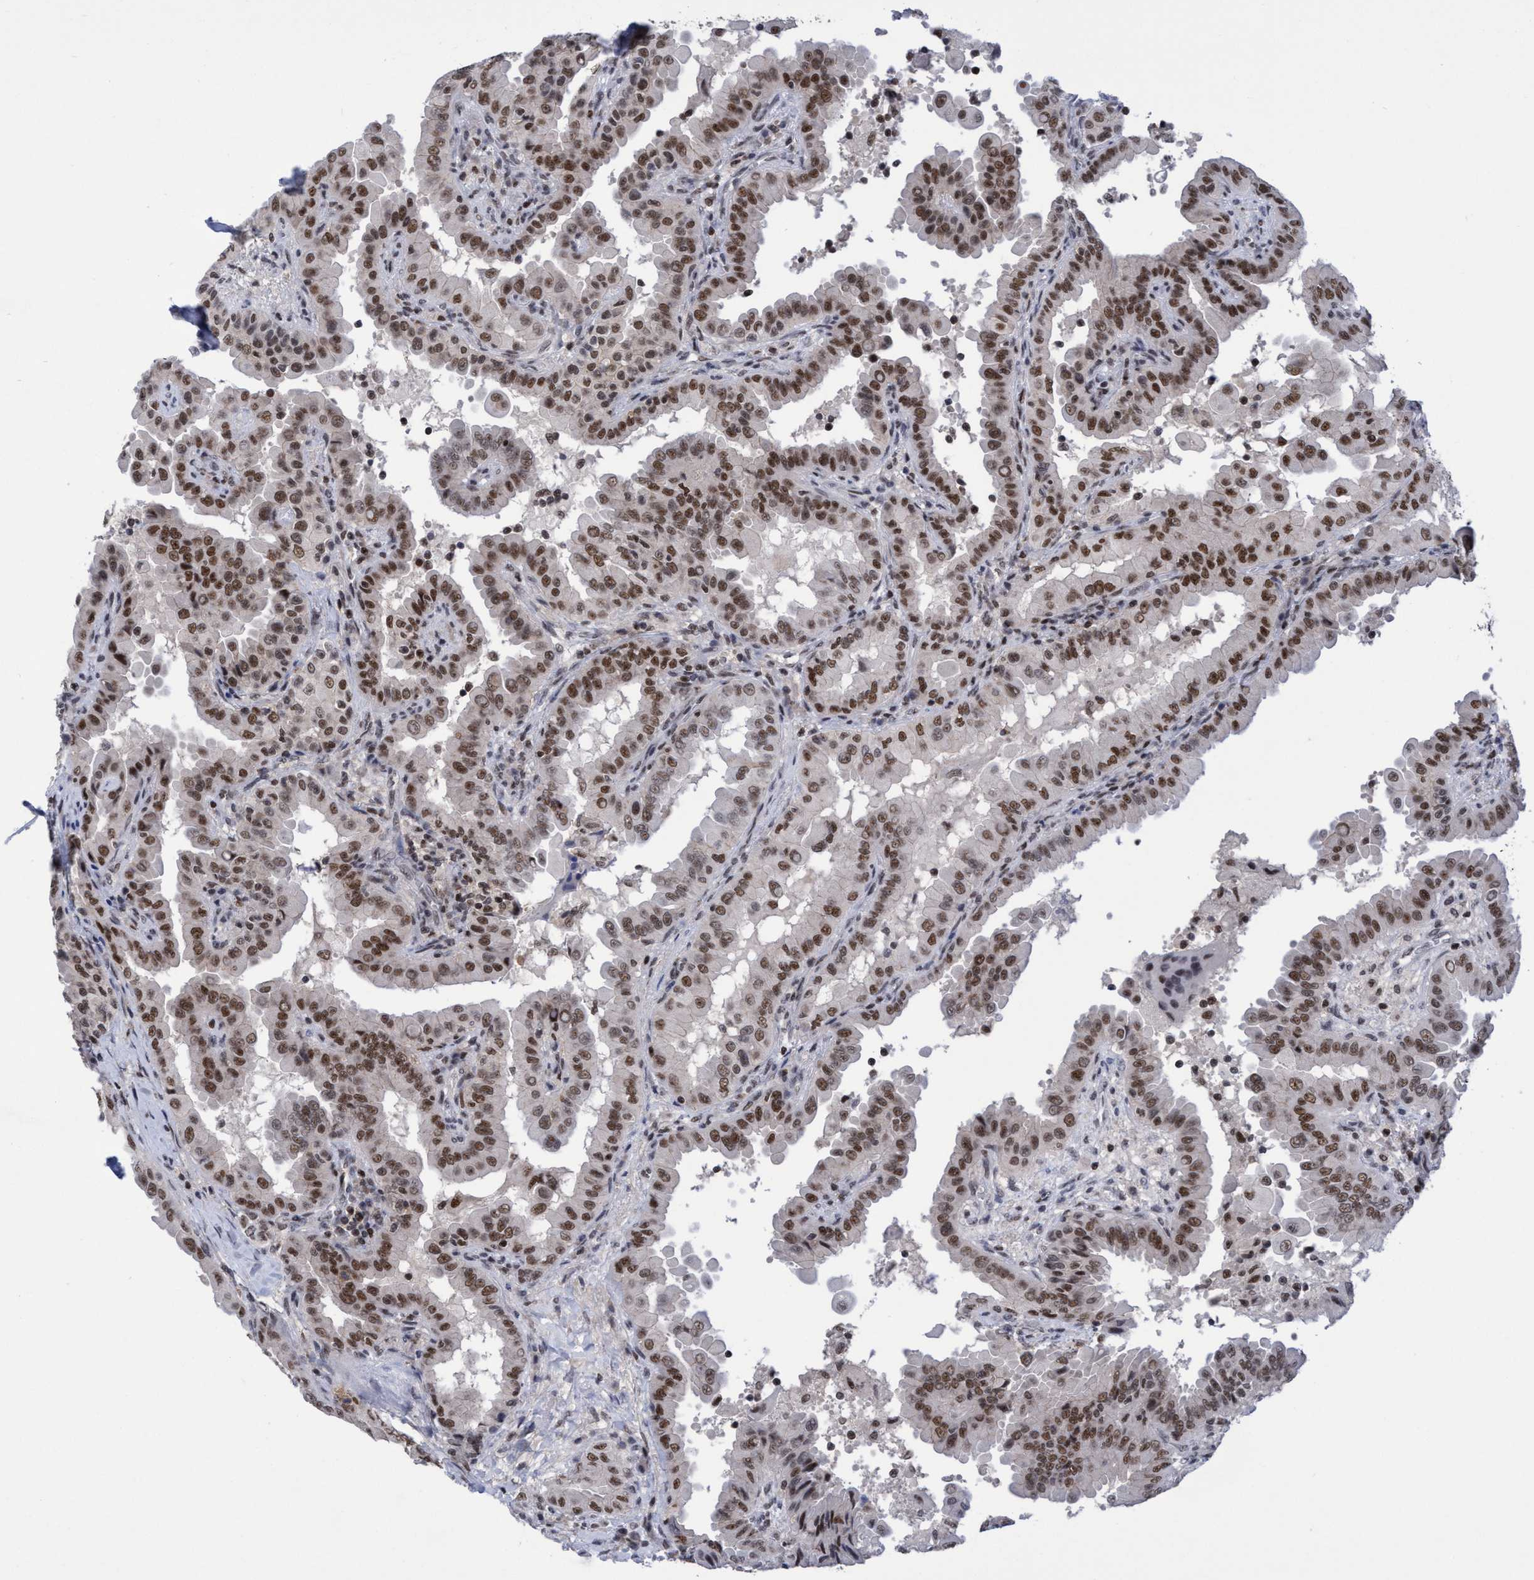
{"staining": {"intensity": "strong", "quantity": ">75%", "location": "nuclear"}, "tissue": "thyroid cancer", "cell_type": "Tumor cells", "image_type": "cancer", "snomed": [{"axis": "morphology", "description": "Papillary adenocarcinoma, NOS"}, {"axis": "topography", "description": "Thyroid gland"}], "caption": "Protein expression analysis of papillary adenocarcinoma (thyroid) demonstrates strong nuclear expression in approximately >75% of tumor cells. (brown staining indicates protein expression, while blue staining denotes nuclei).", "gene": "C9orf78", "patient": {"sex": "male", "age": 33}}